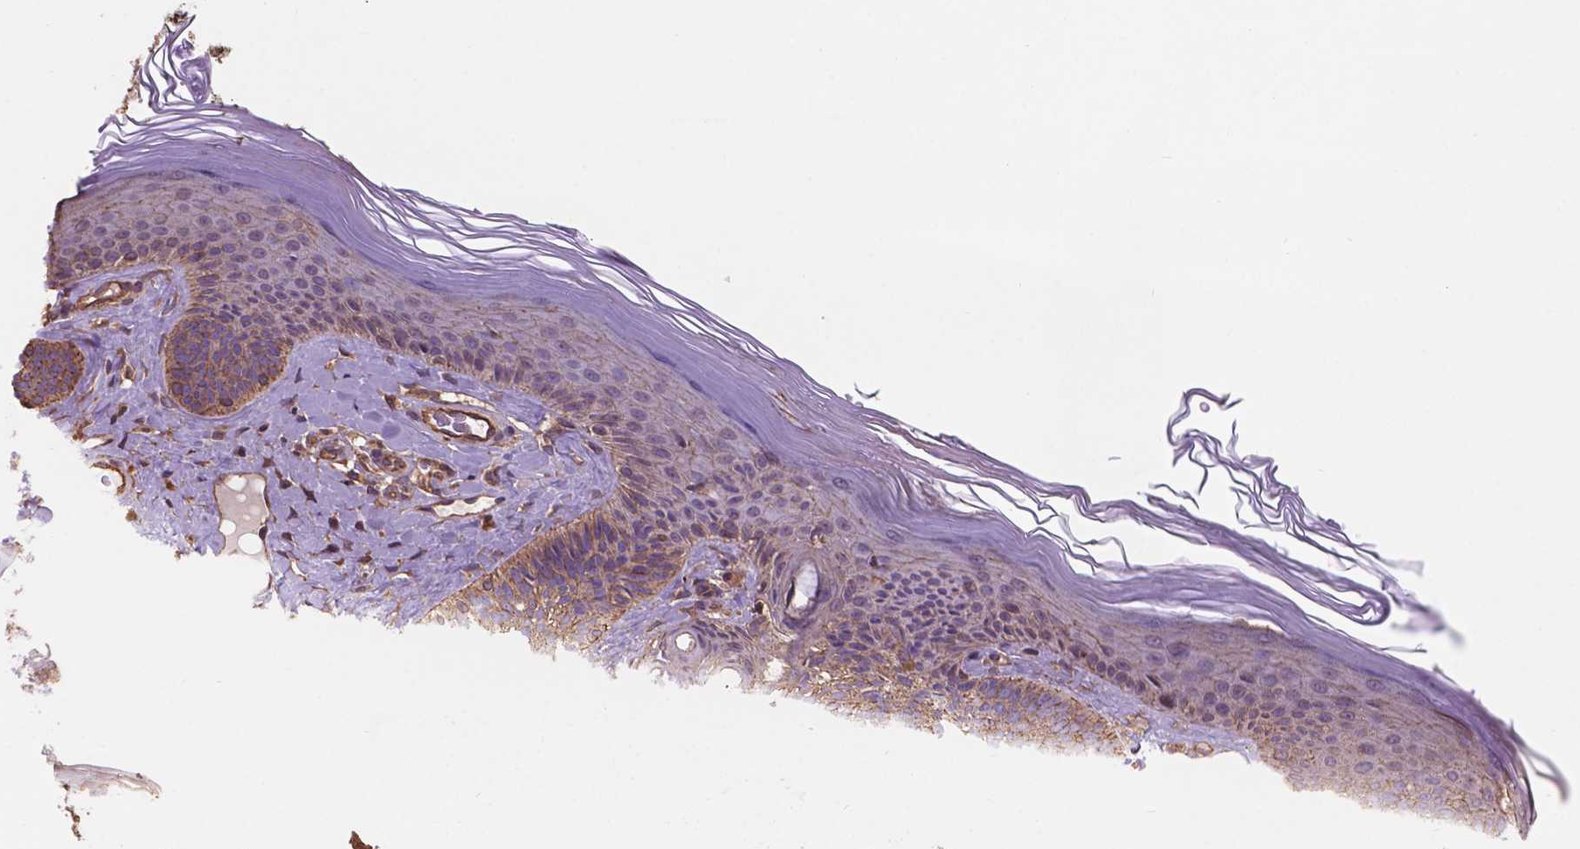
{"staining": {"intensity": "negative", "quantity": "none", "location": "none"}, "tissue": "skin cancer", "cell_type": "Tumor cells", "image_type": "cancer", "snomed": [{"axis": "morphology", "description": "Basal cell carcinoma"}, {"axis": "topography", "description": "Skin"}], "caption": "Basal cell carcinoma (skin) stained for a protein using immunohistochemistry (IHC) exhibits no positivity tumor cells.", "gene": "NIPA2", "patient": {"sex": "male", "age": 79}}